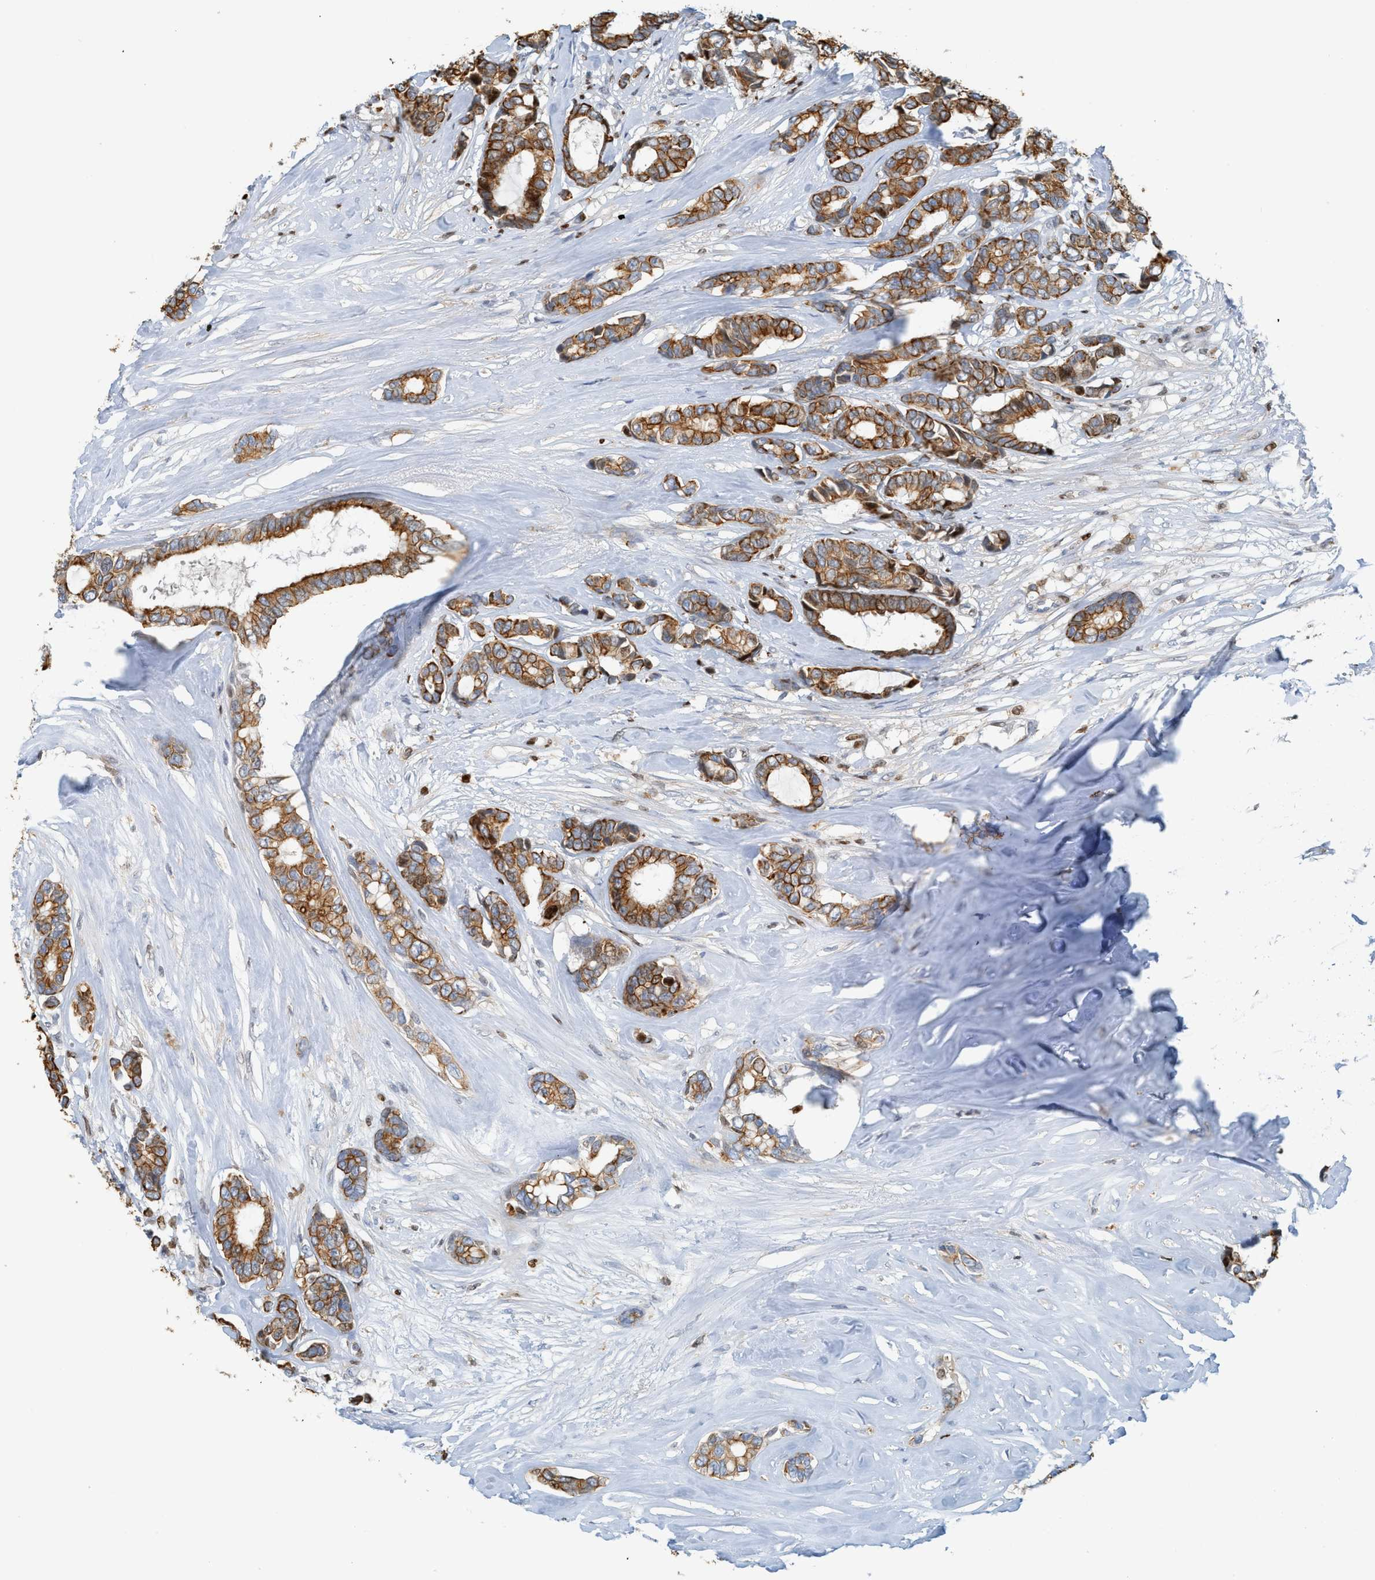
{"staining": {"intensity": "strong", "quantity": ">75%", "location": "cytoplasmic/membranous"}, "tissue": "breast cancer", "cell_type": "Tumor cells", "image_type": "cancer", "snomed": [{"axis": "morphology", "description": "Duct carcinoma"}, {"axis": "topography", "description": "Breast"}], "caption": "DAB (3,3'-diaminobenzidine) immunohistochemical staining of invasive ductal carcinoma (breast) shows strong cytoplasmic/membranous protein positivity in about >75% of tumor cells.", "gene": "SH3D19", "patient": {"sex": "female", "age": 87}}